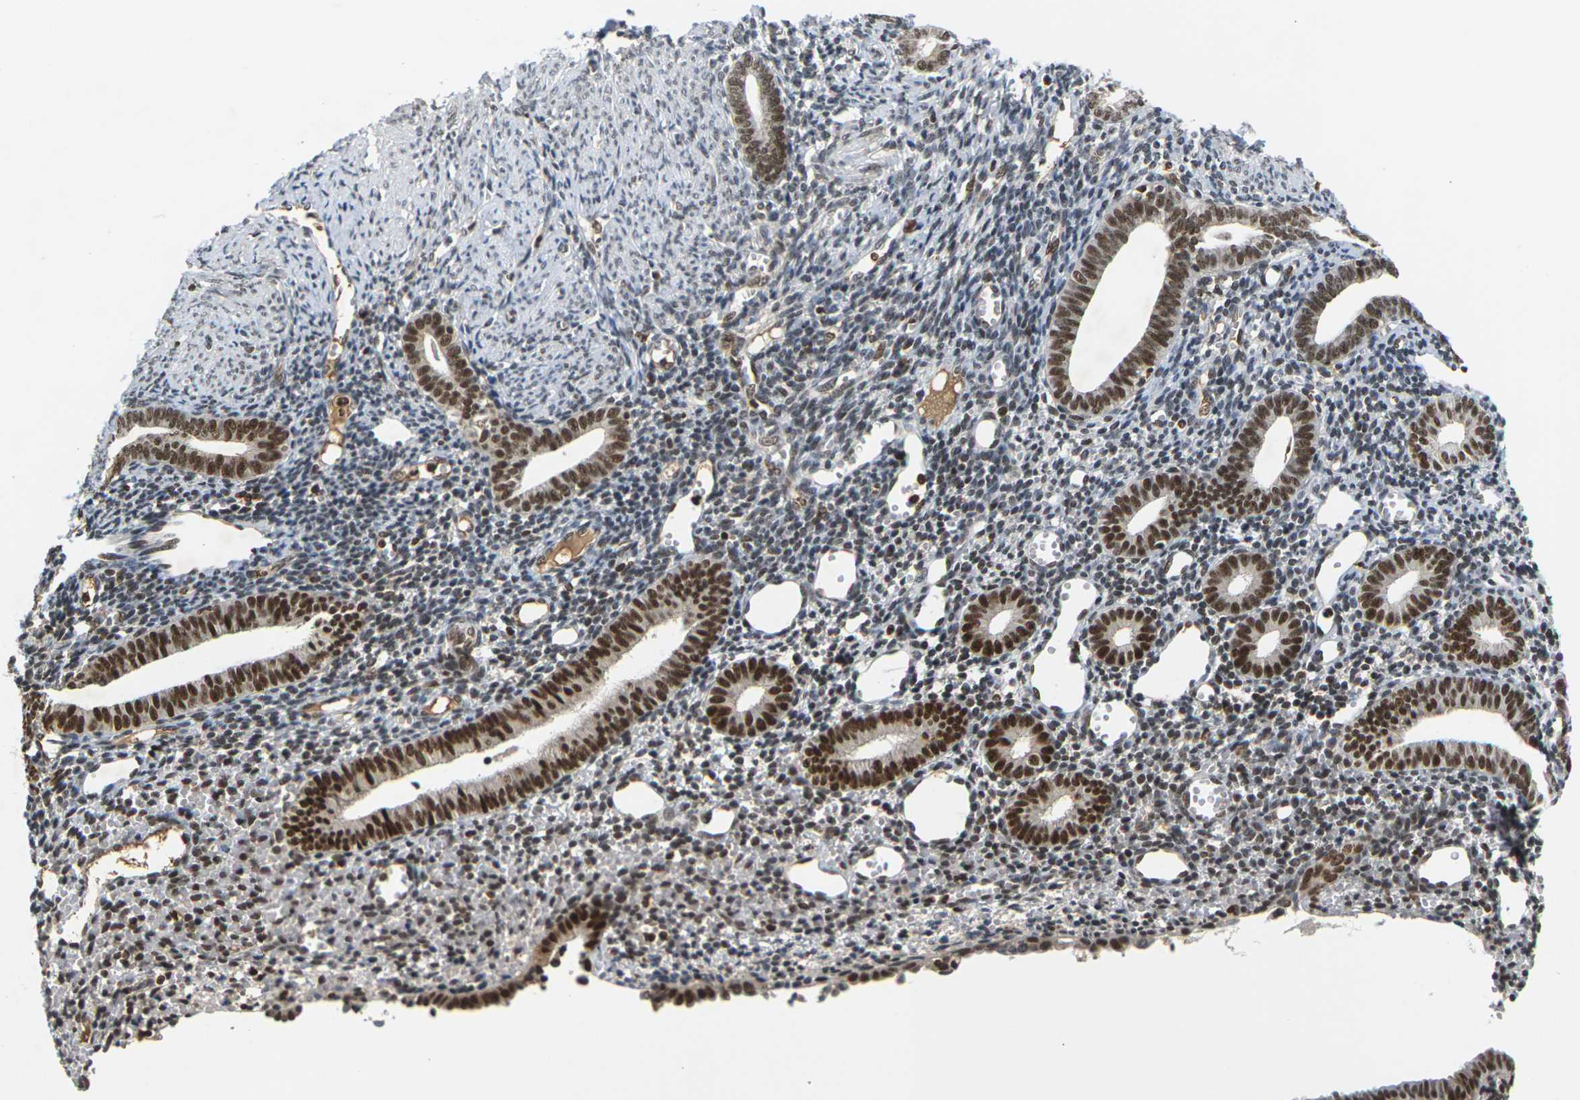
{"staining": {"intensity": "moderate", "quantity": "25%-75%", "location": "nuclear"}, "tissue": "endometrium", "cell_type": "Cells in endometrial stroma", "image_type": "normal", "snomed": [{"axis": "morphology", "description": "Normal tissue, NOS"}, {"axis": "topography", "description": "Endometrium"}], "caption": "Benign endometrium displays moderate nuclear expression in approximately 25%-75% of cells in endometrial stroma, visualized by immunohistochemistry. (Brightfield microscopy of DAB IHC at high magnification).", "gene": "NELFA", "patient": {"sex": "female", "age": 50}}